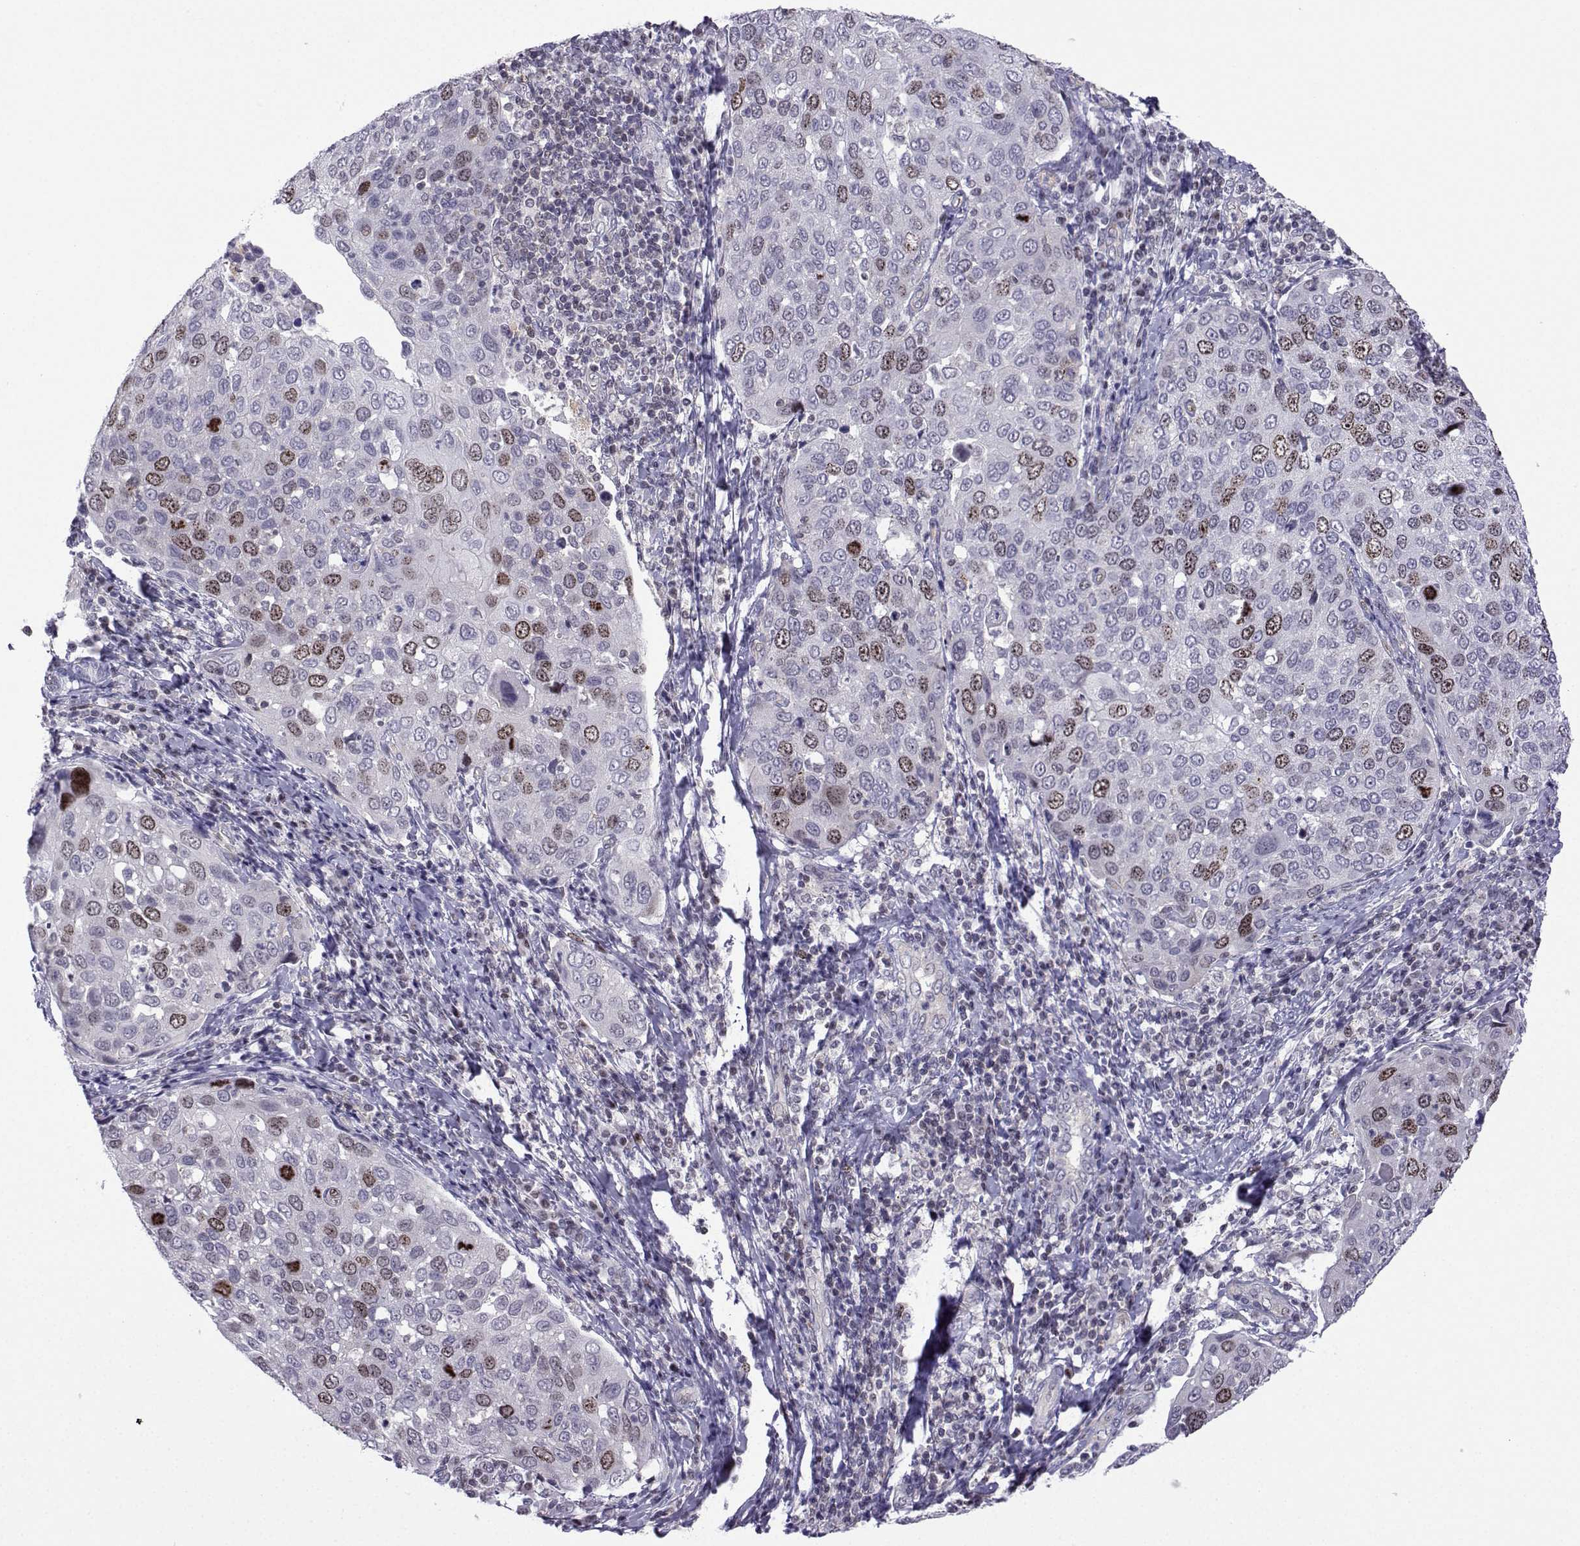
{"staining": {"intensity": "moderate", "quantity": "<25%", "location": "cytoplasmic/membranous,nuclear"}, "tissue": "cervical cancer", "cell_type": "Tumor cells", "image_type": "cancer", "snomed": [{"axis": "morphology", "description": "Squamous cell carcinoma, NOS"}, {"axis": "topography", "description": "Cervix"}], "caption": "Immunohistochemistry of squamous cell carcinoma (cervical) shows low levels of moderate cytoplasmic/membranous and nuclear expression in about <25% of tumor cells.", "gene": "INCENP", "patient": {"sex": "female", "age": 54}}